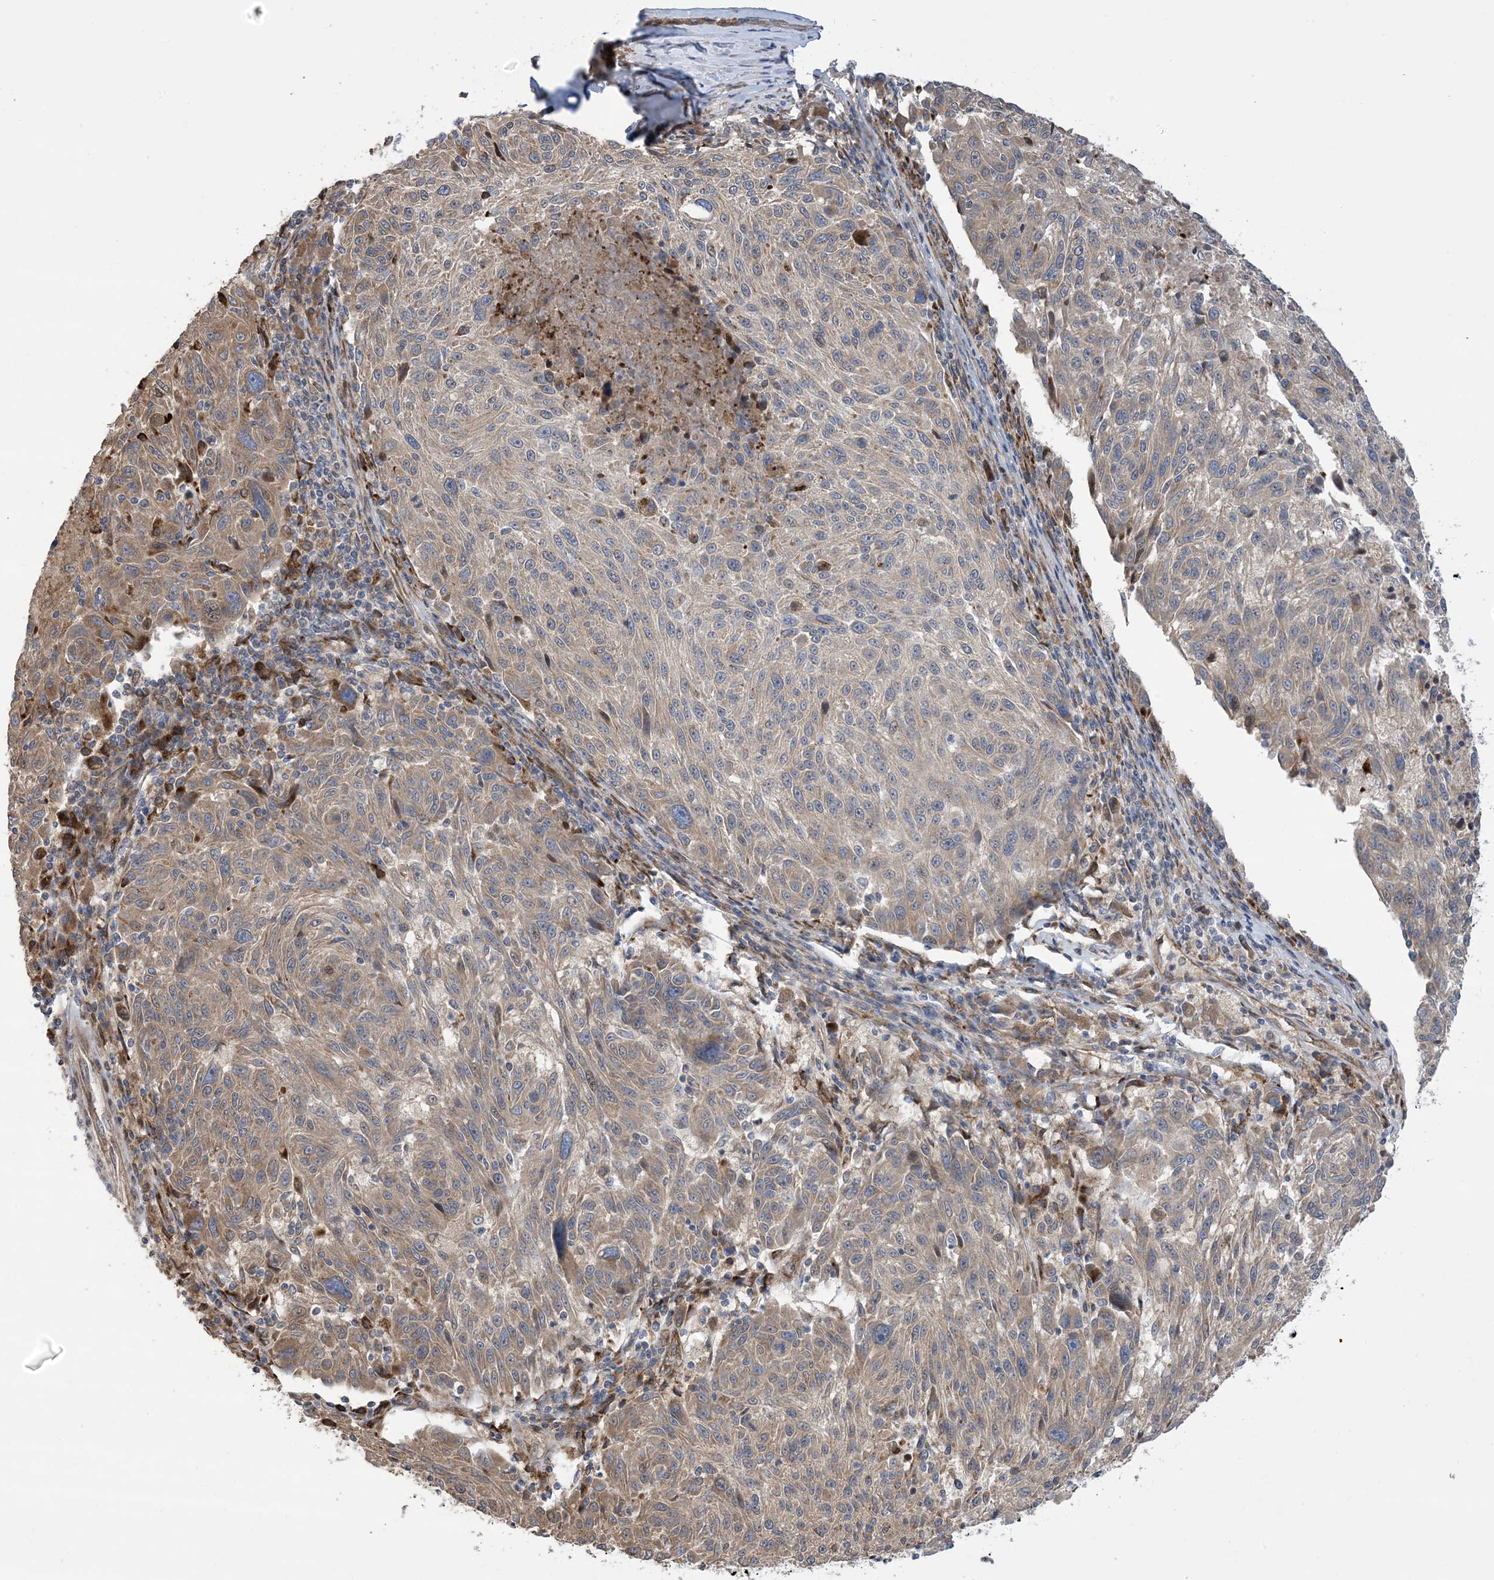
{"staining": {"intensity": "moderate", "quantity": "25%-75%", "location": "cytoplasmic/membranous"}, "tissue": "melanoma", "cell_type": "Tumor cells", "image_type": "cancer", "snomed": [{"axis": "morphology", "description": "Malignant melanoma, NOS"}, {"axis": "topography", "description": "Skin"}], "caption": "Melanoma stained for a protein displays moderate cytoplasmic/membranous positivity in tumor cells. The staining is performed using DAB brown chromogen to label protein expression. The nuclei are counter-stained blue using hematoxylin.", "gene": "CLEC16A", "patient": {"sex": "male", "age": 53}}